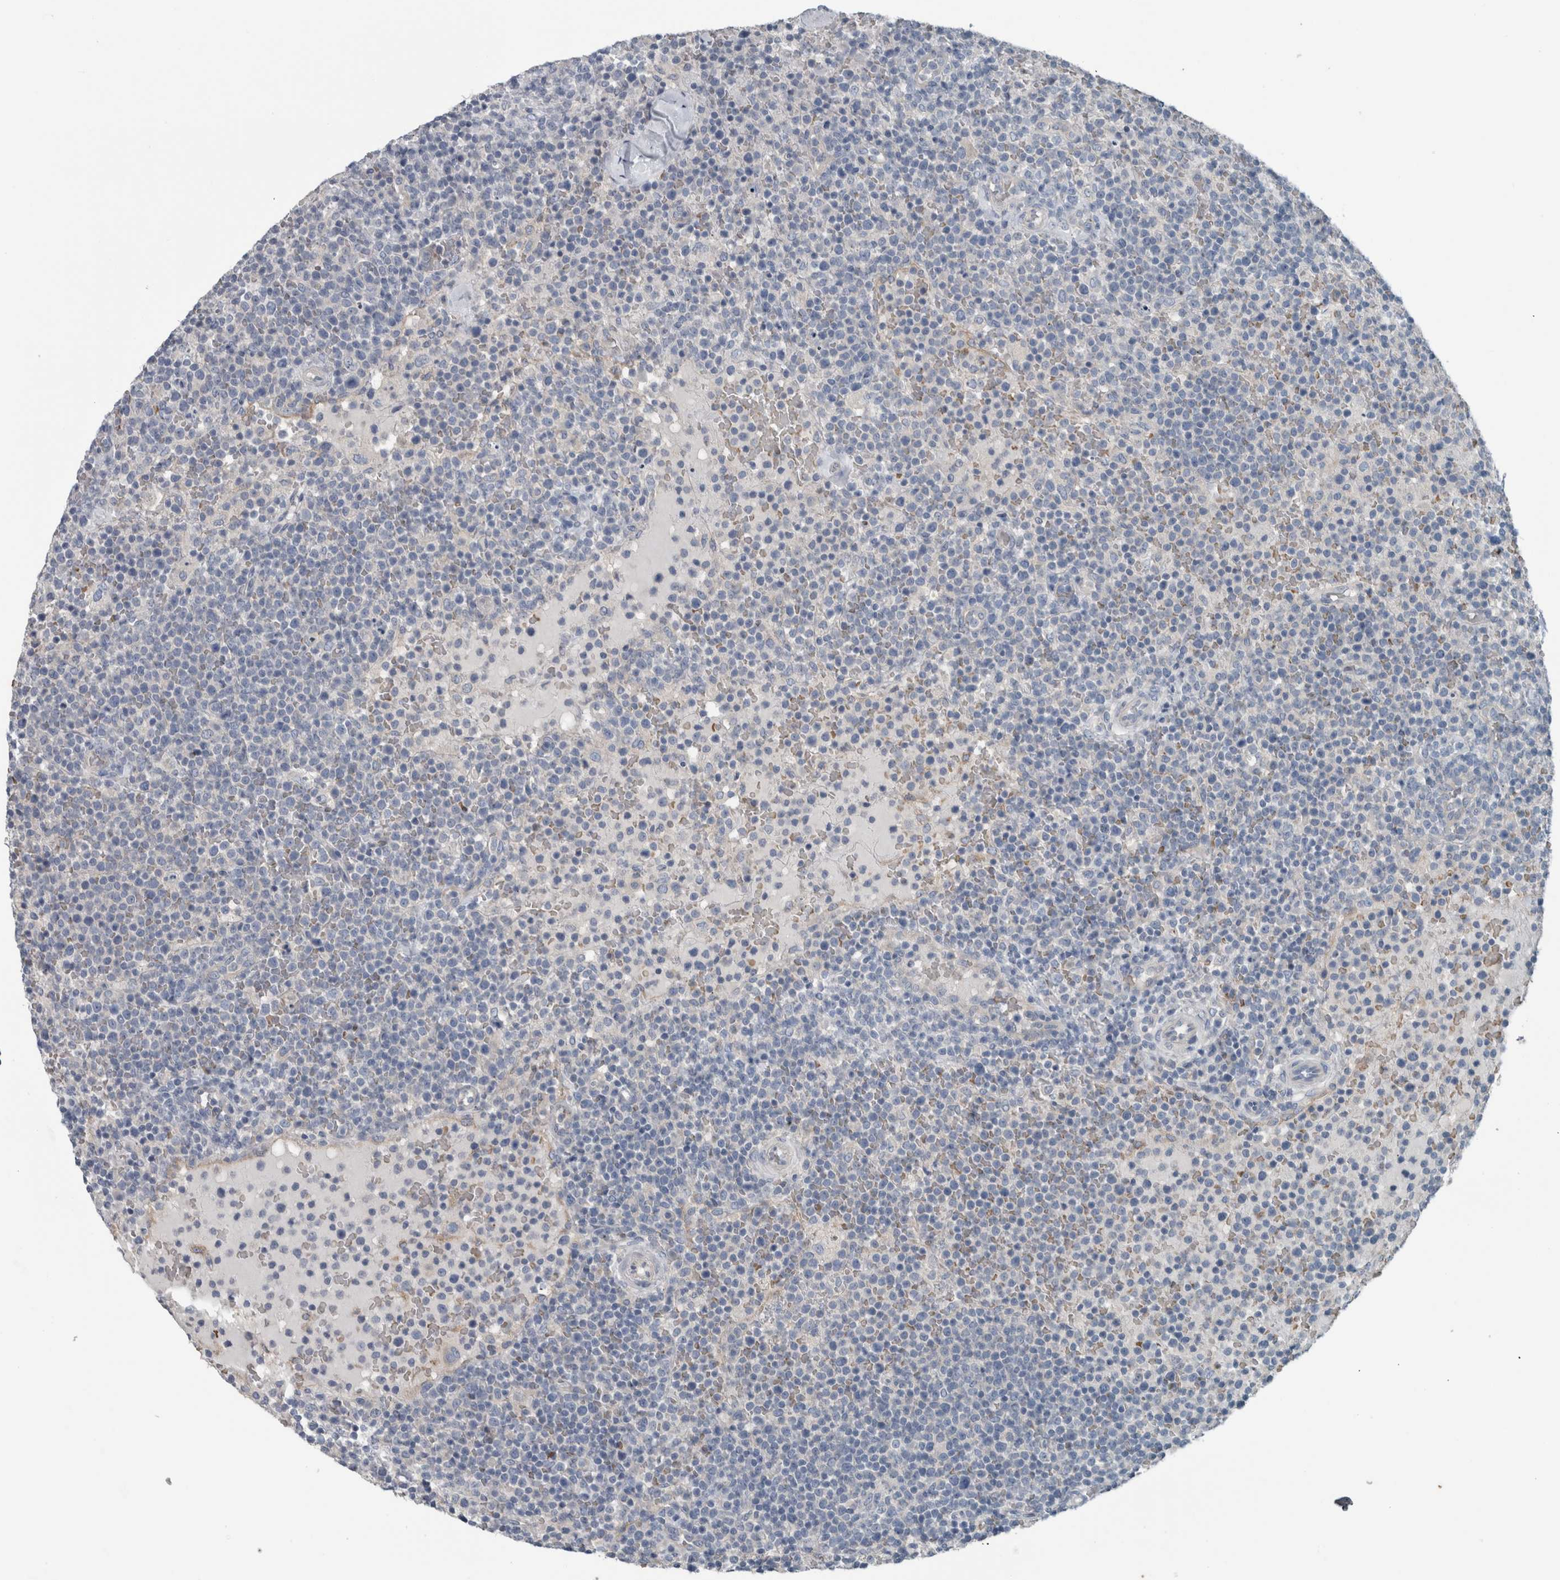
{"staining": {"intensity": "negative", "quantity": "none", "location": "none"}, "tissue": "lymphoma", "cell_type": "Tumor cells", "image_type": "cancer", "snomed": [{"axis": "morphology", "description": "Malignant lymphoma, non-Hodgkin's type, High grade"}, {"axis": "topography", "description": "Lymph node"}], "caption": "IHC of lymphoma reveals no staining in tumor cells.", "gene": "SH3GL2", "patient": {"sex": "male", "age": 61}}